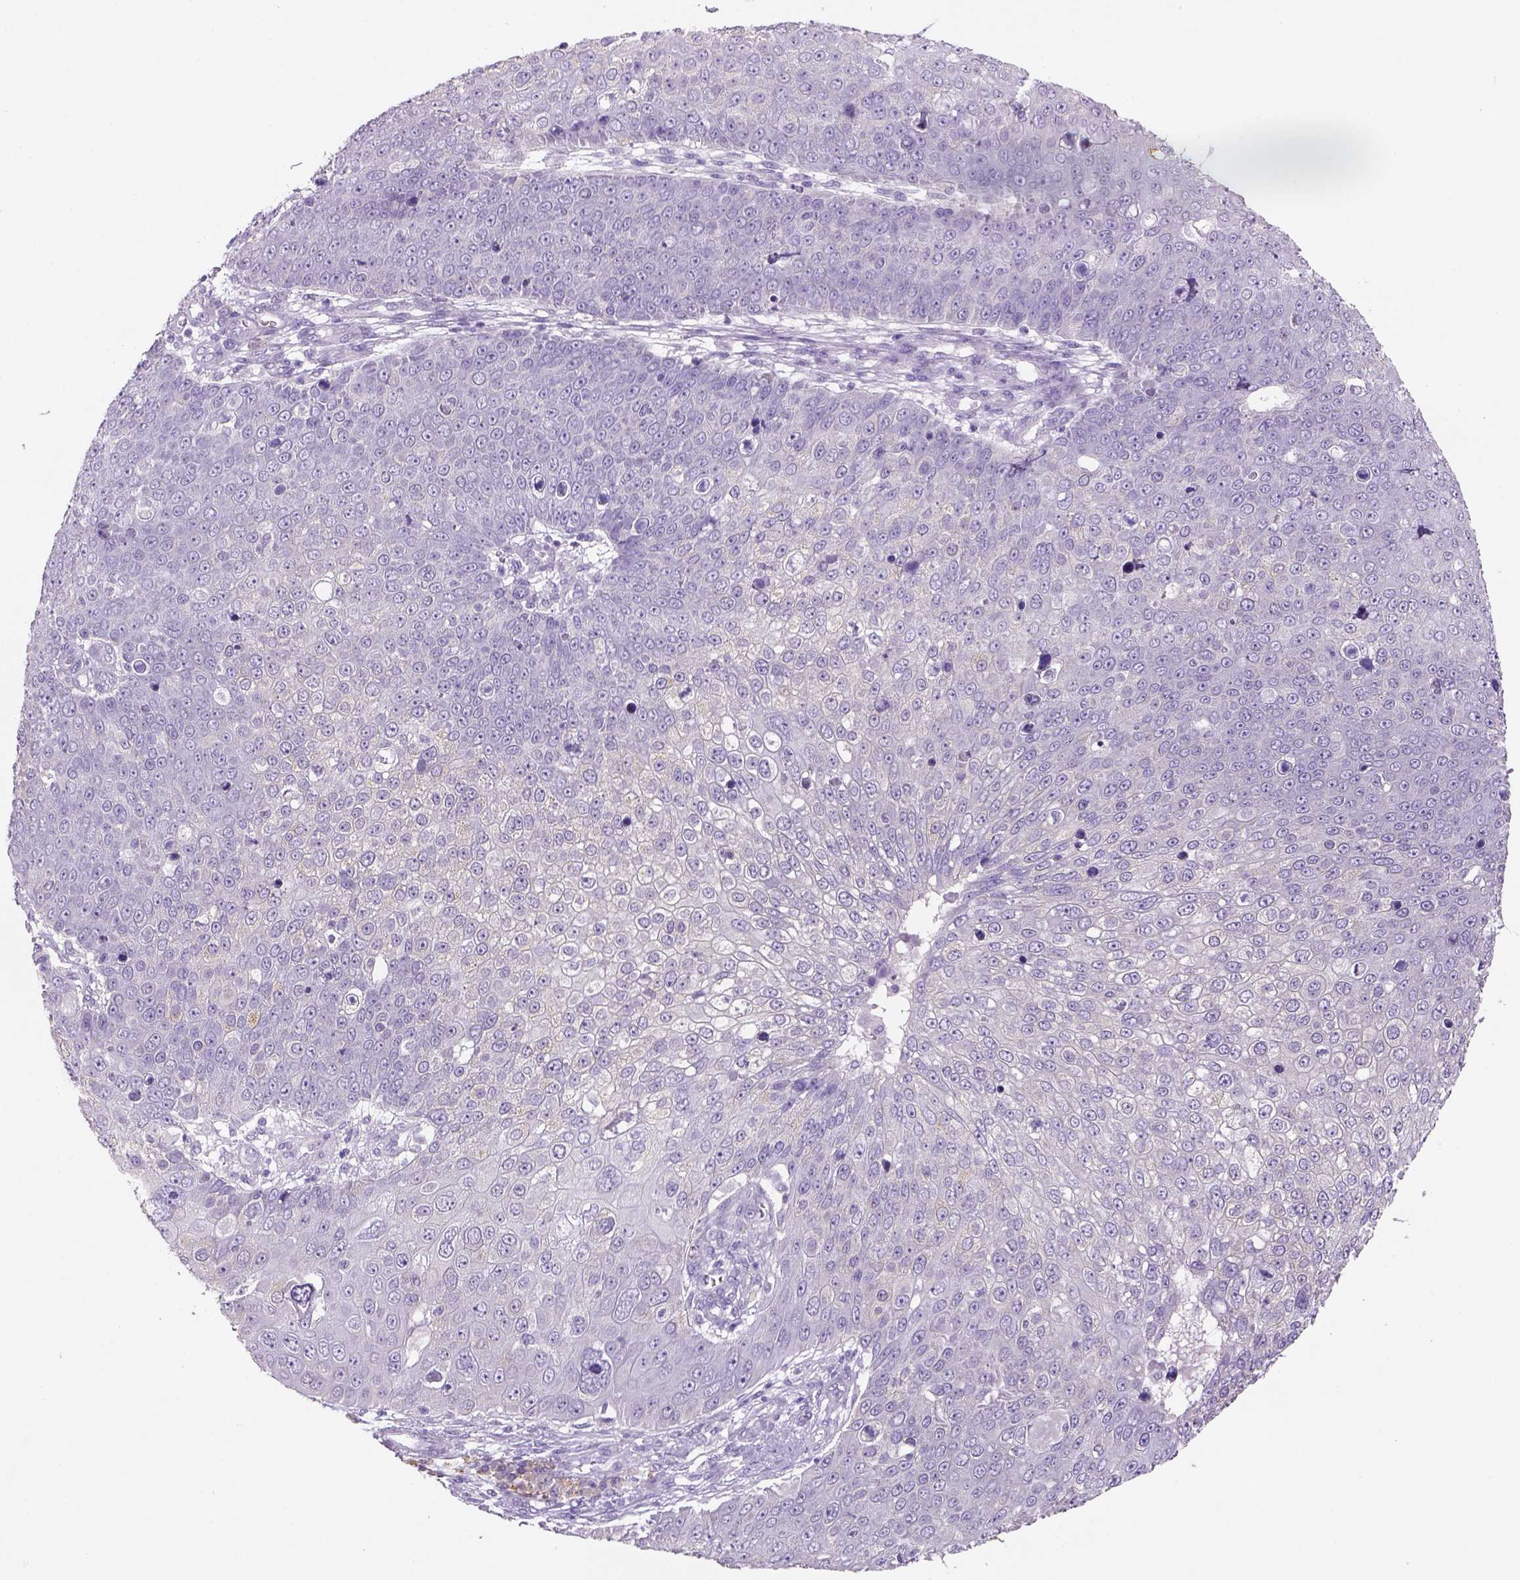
{"staining": {"intensity": "negative", "quantity": "none", "location": "none"}, "tissue": "skin cancer", "cell_type": "Tumor cells", "image_type": "cancer", "snomed": [{"axis": "morphology", "description": "Squamous cell carcinoma, NOS"}, {"axis": "topography", "description": "Skin"}], "caption": "Tumor cells are negative for brown protein staining in skin cancer (squamous cell carcinoma).", "gene": "NAALAD2", "patient": {"sex": "male", "age": 71}}